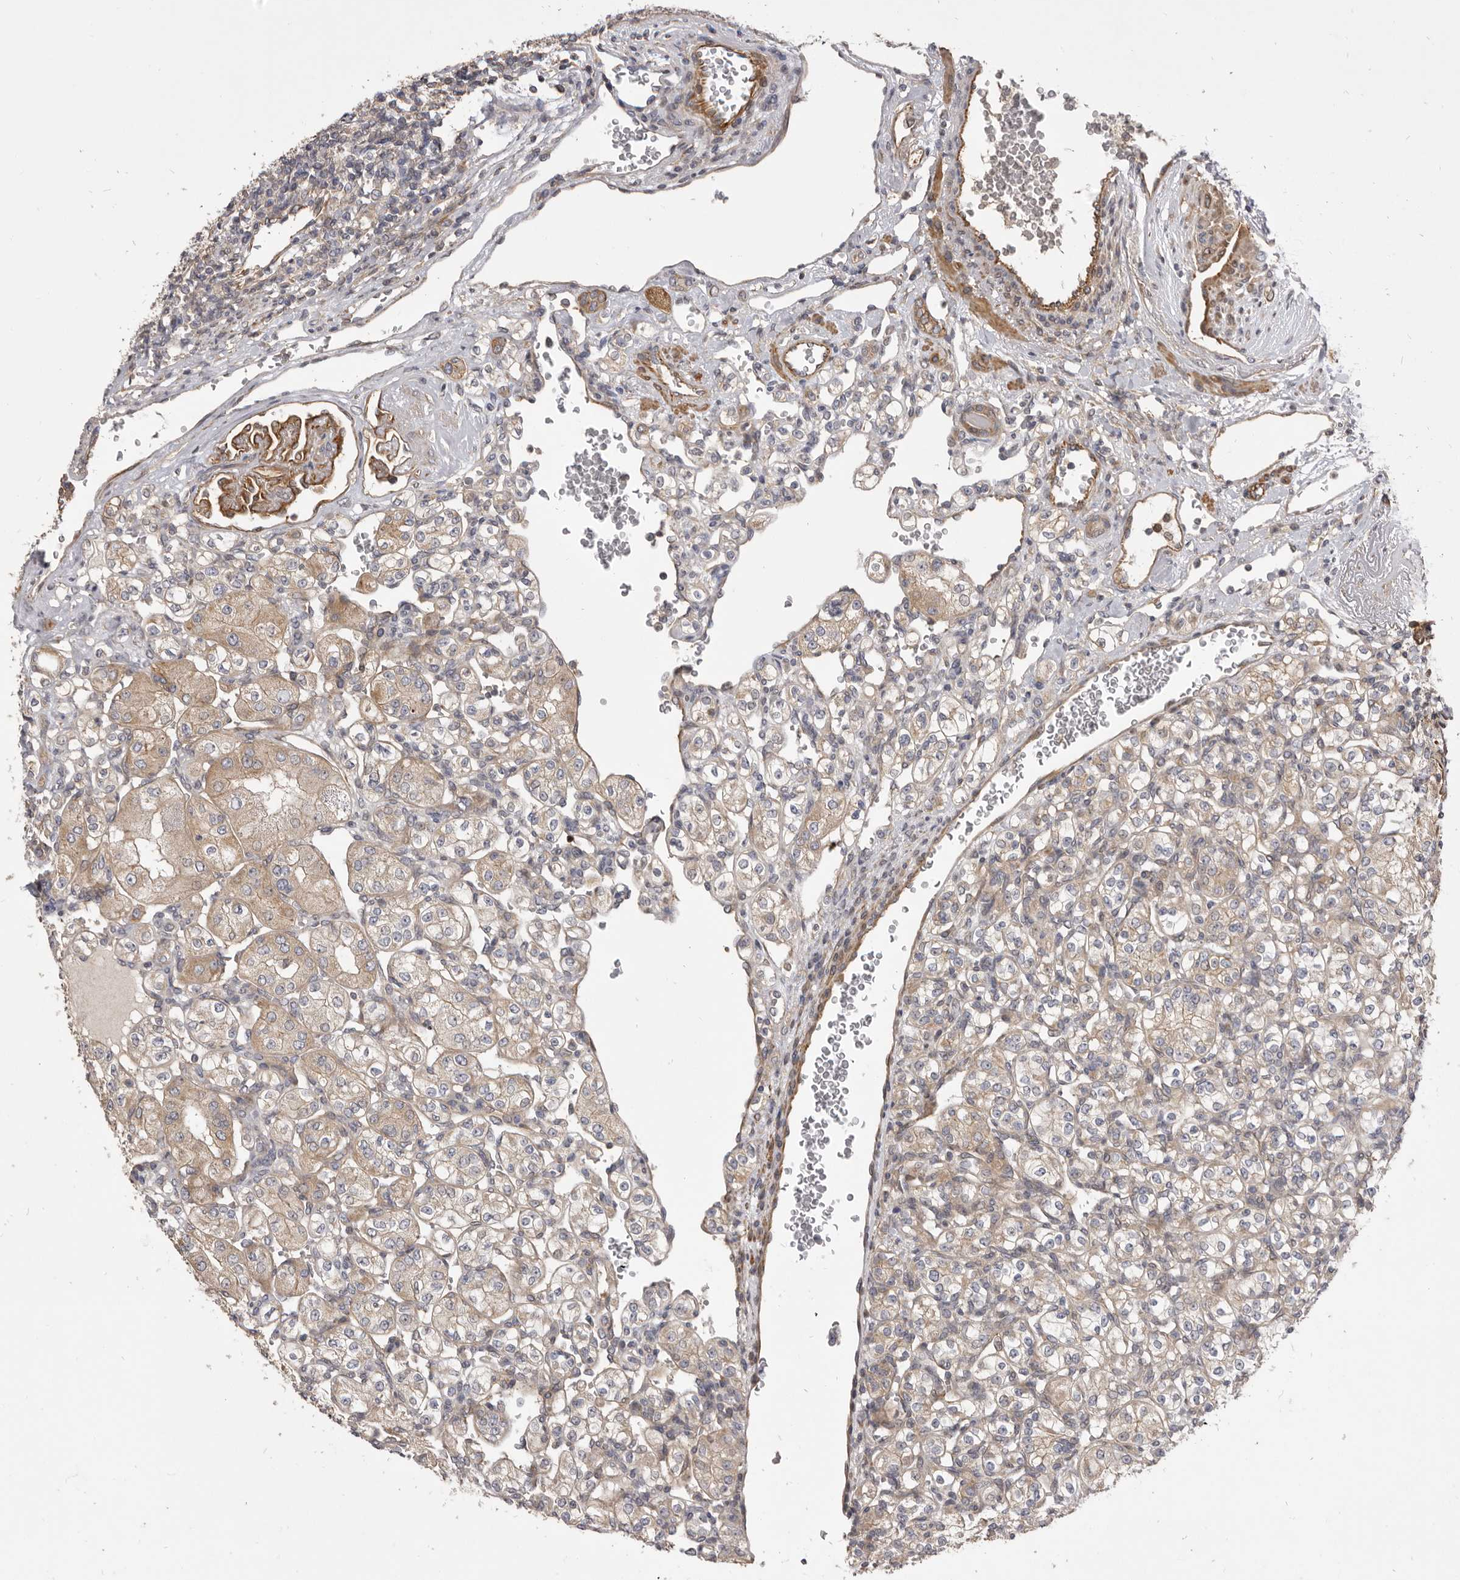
{"staining": {"intensity": "weak", "quantity": "25%-75%", "location": "cytoplasmic/membranous"}, "tissue": "renal cancer", "cell_type": "Tumor cells", "image_type": "cancer", "snomed": [{"axis": "morphology", "description": "Adenocarcinoma, NOS"}, {"axis": "topography", "description": "Kidney"}], "caption": "Weak cytoplasmic/membranous expression is seen in approximately 25%-75% of tumor cells in adenocarcinoma (renal).", "gene": "VPS45", "patient": {"sex": "male", "age": 77}}